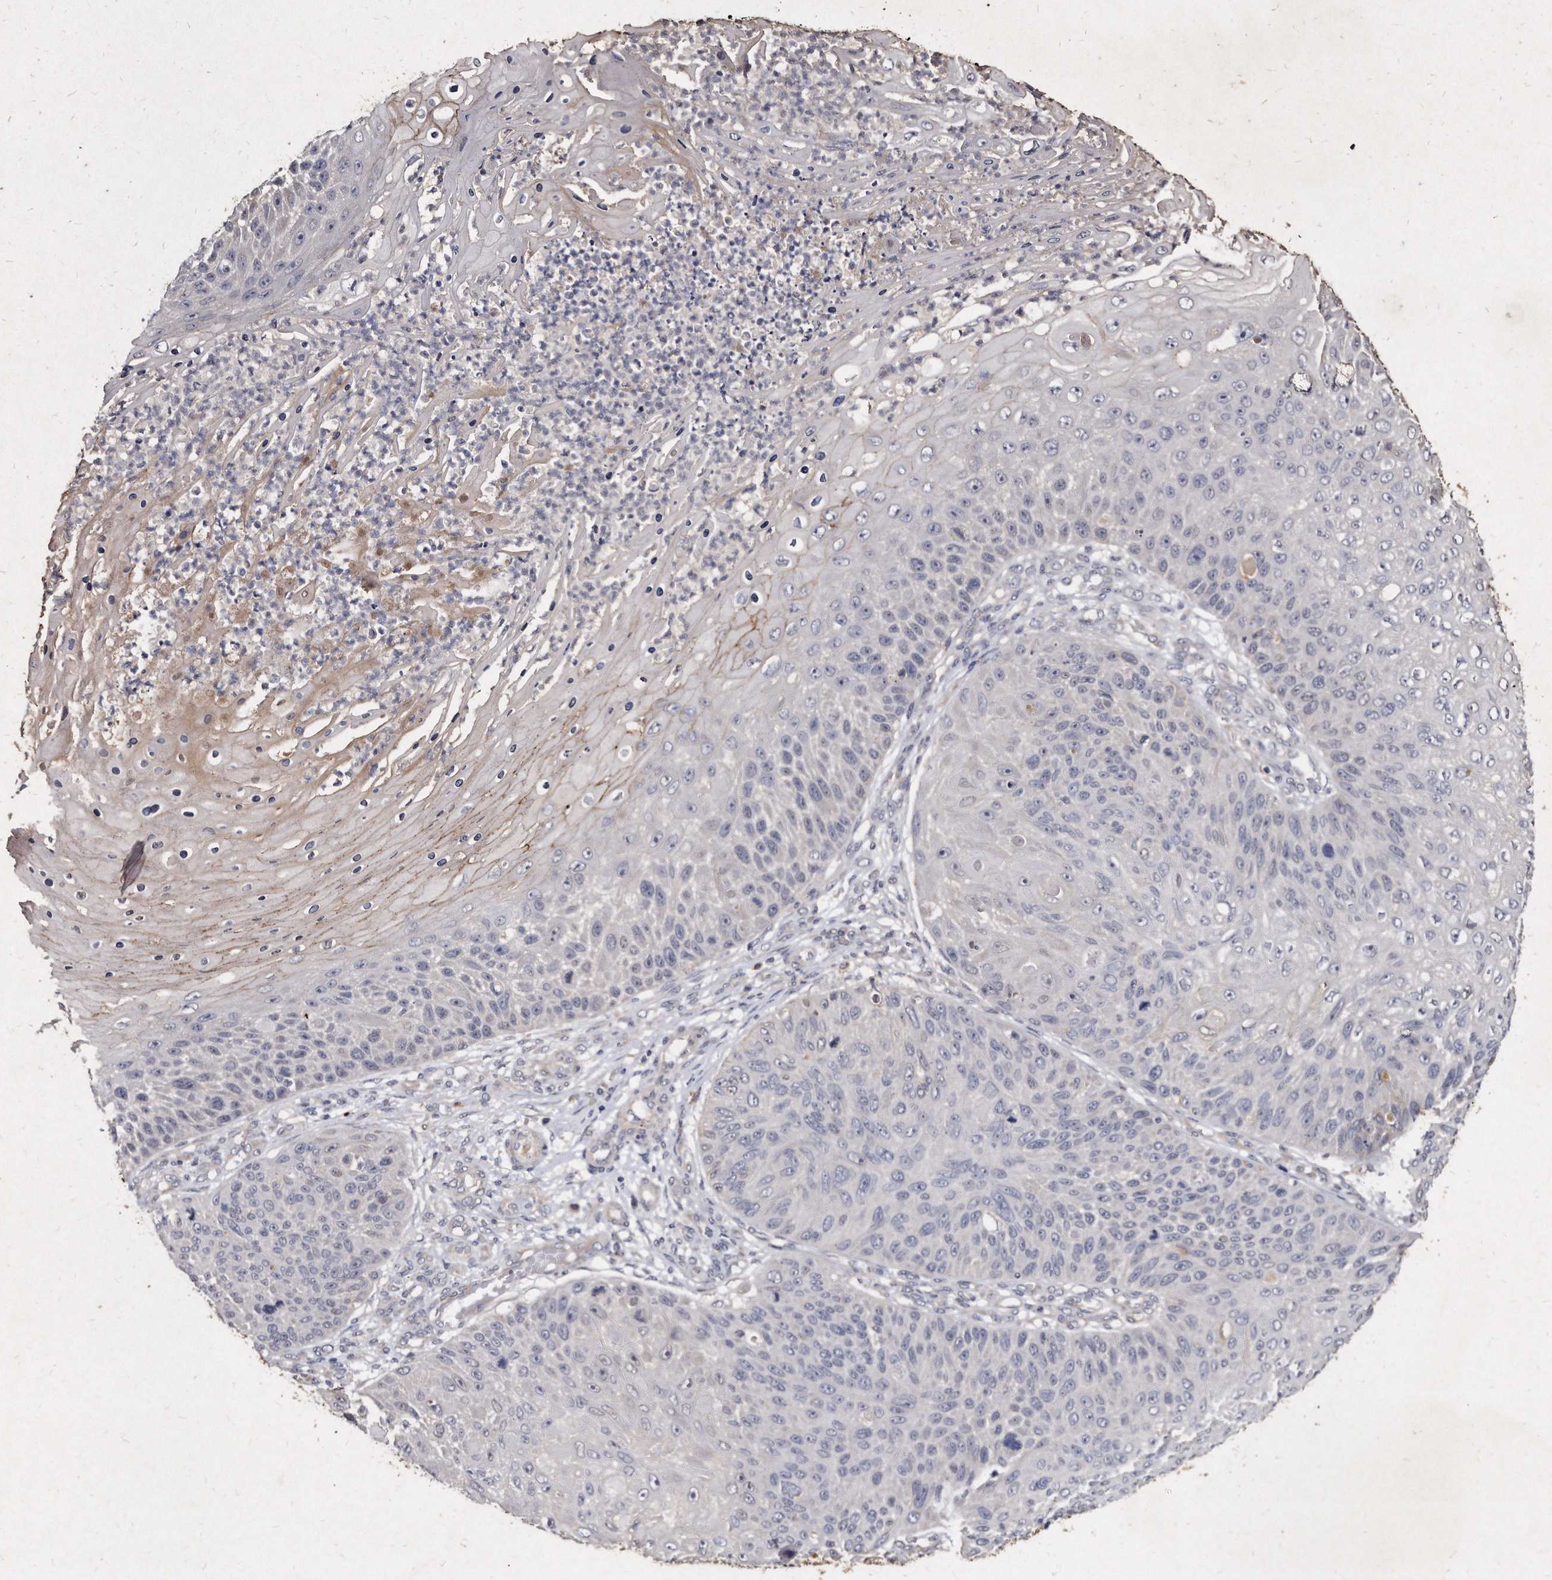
{"staining": {"intensity": "negative", "quantity": "none", "location": "none"}, "tissue": "skin cancer", "cell_type": "Tumor cells", "image_type": "cancer", "snomed": [{"axis": "morphology", "description": "Squamous cell carcinoma, NOS"}, {"axis": "topography", "description": "Skin"}], "caption": "Skin cancer was stained to show a protein in brown. There is no significant staining in tumor cells.", "gene": "KLHDC3", "patient": {"sex": "female", "age": 88}}